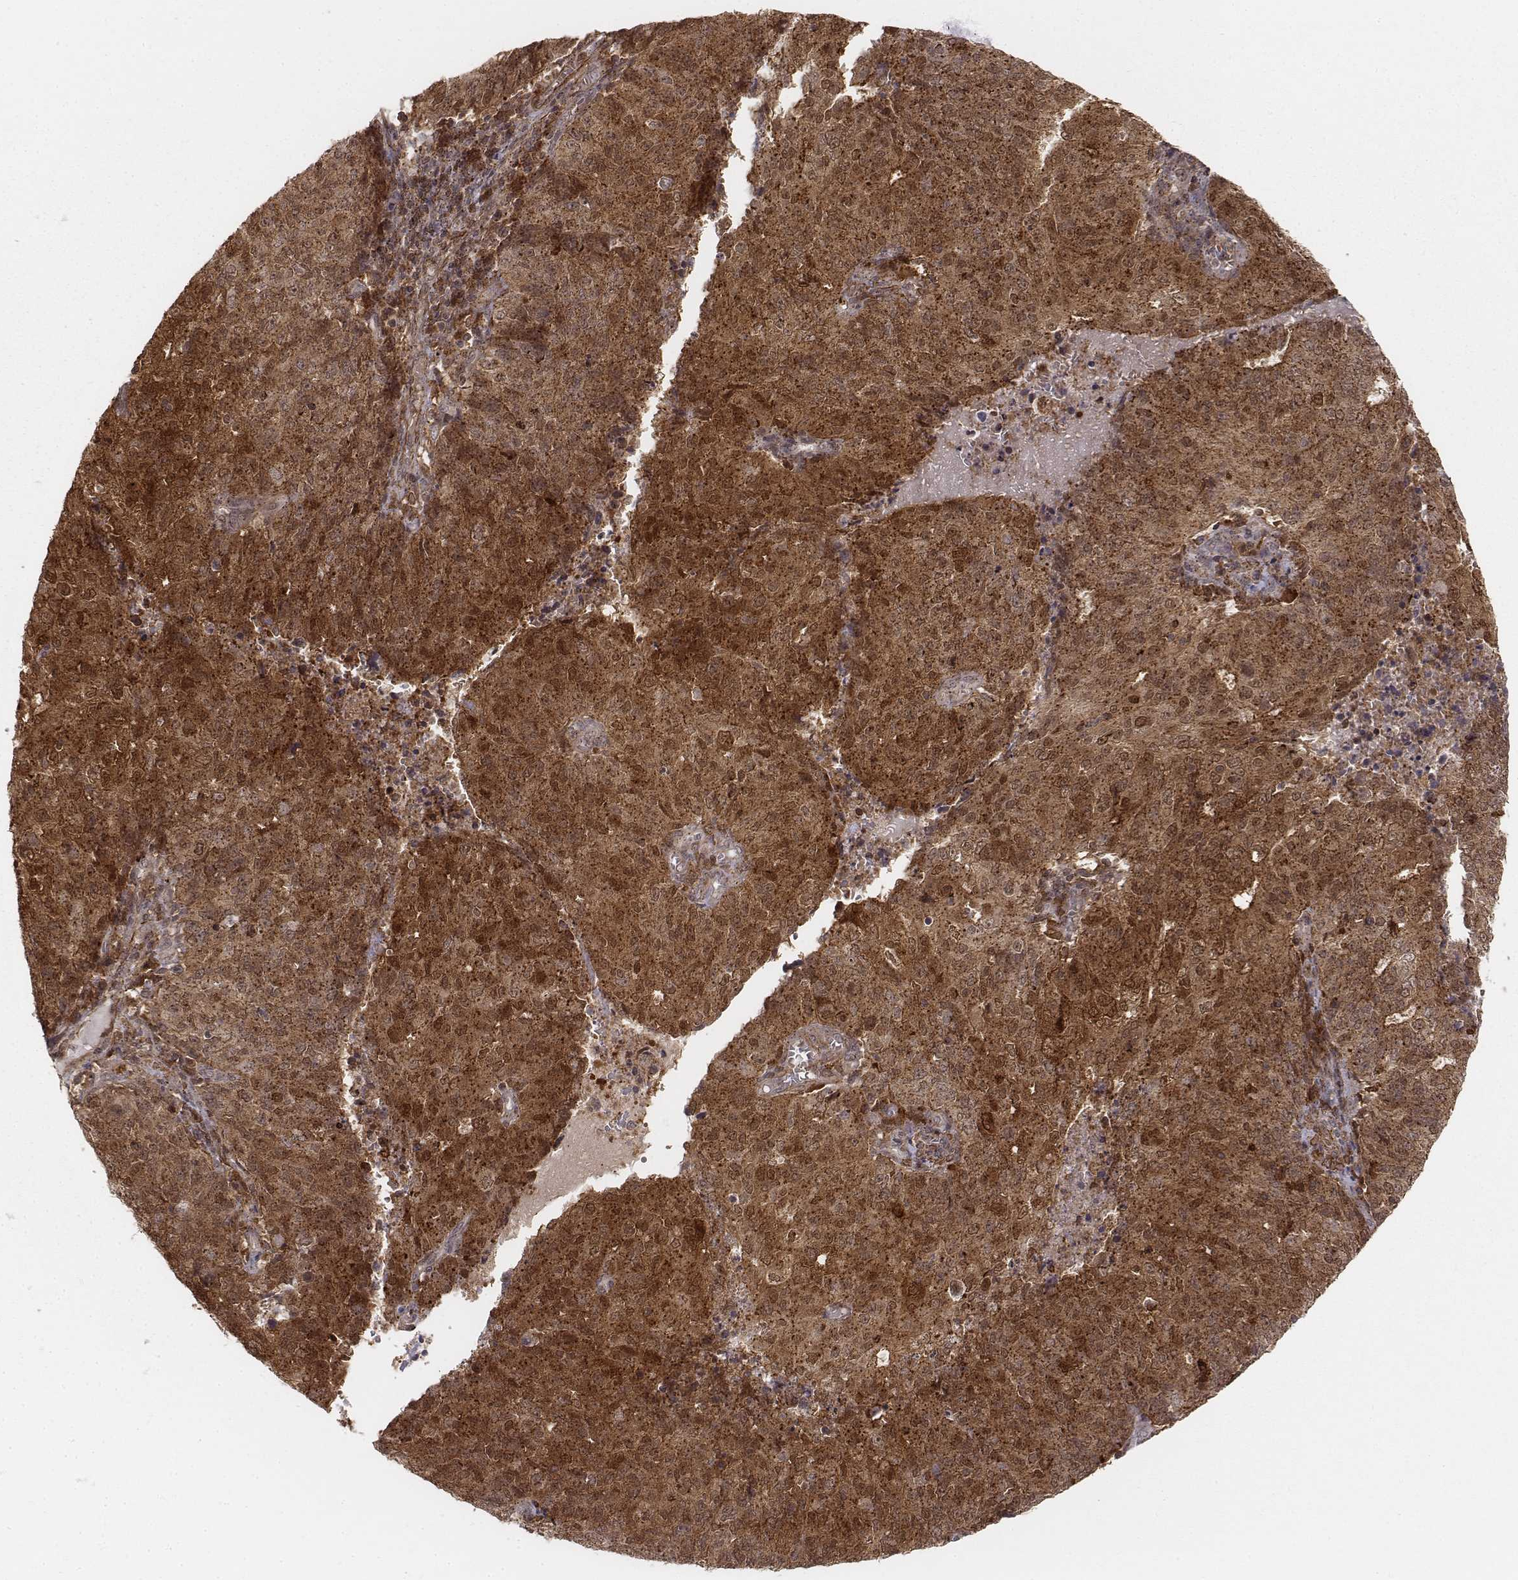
{"staining": {"intensity": "strong", "quantity": ">75%", "location": "cytoplasmic/membranous,nuclear"}, "tissue": "endometrial cancer", "cell_type": "Tumor cells", "image_type": "cancer", "snomed": [{"axis": "morphology", "description": "Adenocarcinoma, NOS"}, {"axis": "topography", "description": "Endometrium"}], "caption": "Strong cytoplasmic/membranous and nuclear protein staining is appreciated in approximately >75% of tumor cells in endometrial cancer (adenocarcinoma).", "gene": "ZFYVE19", "patient": {"sex": "female", "age": 82}}